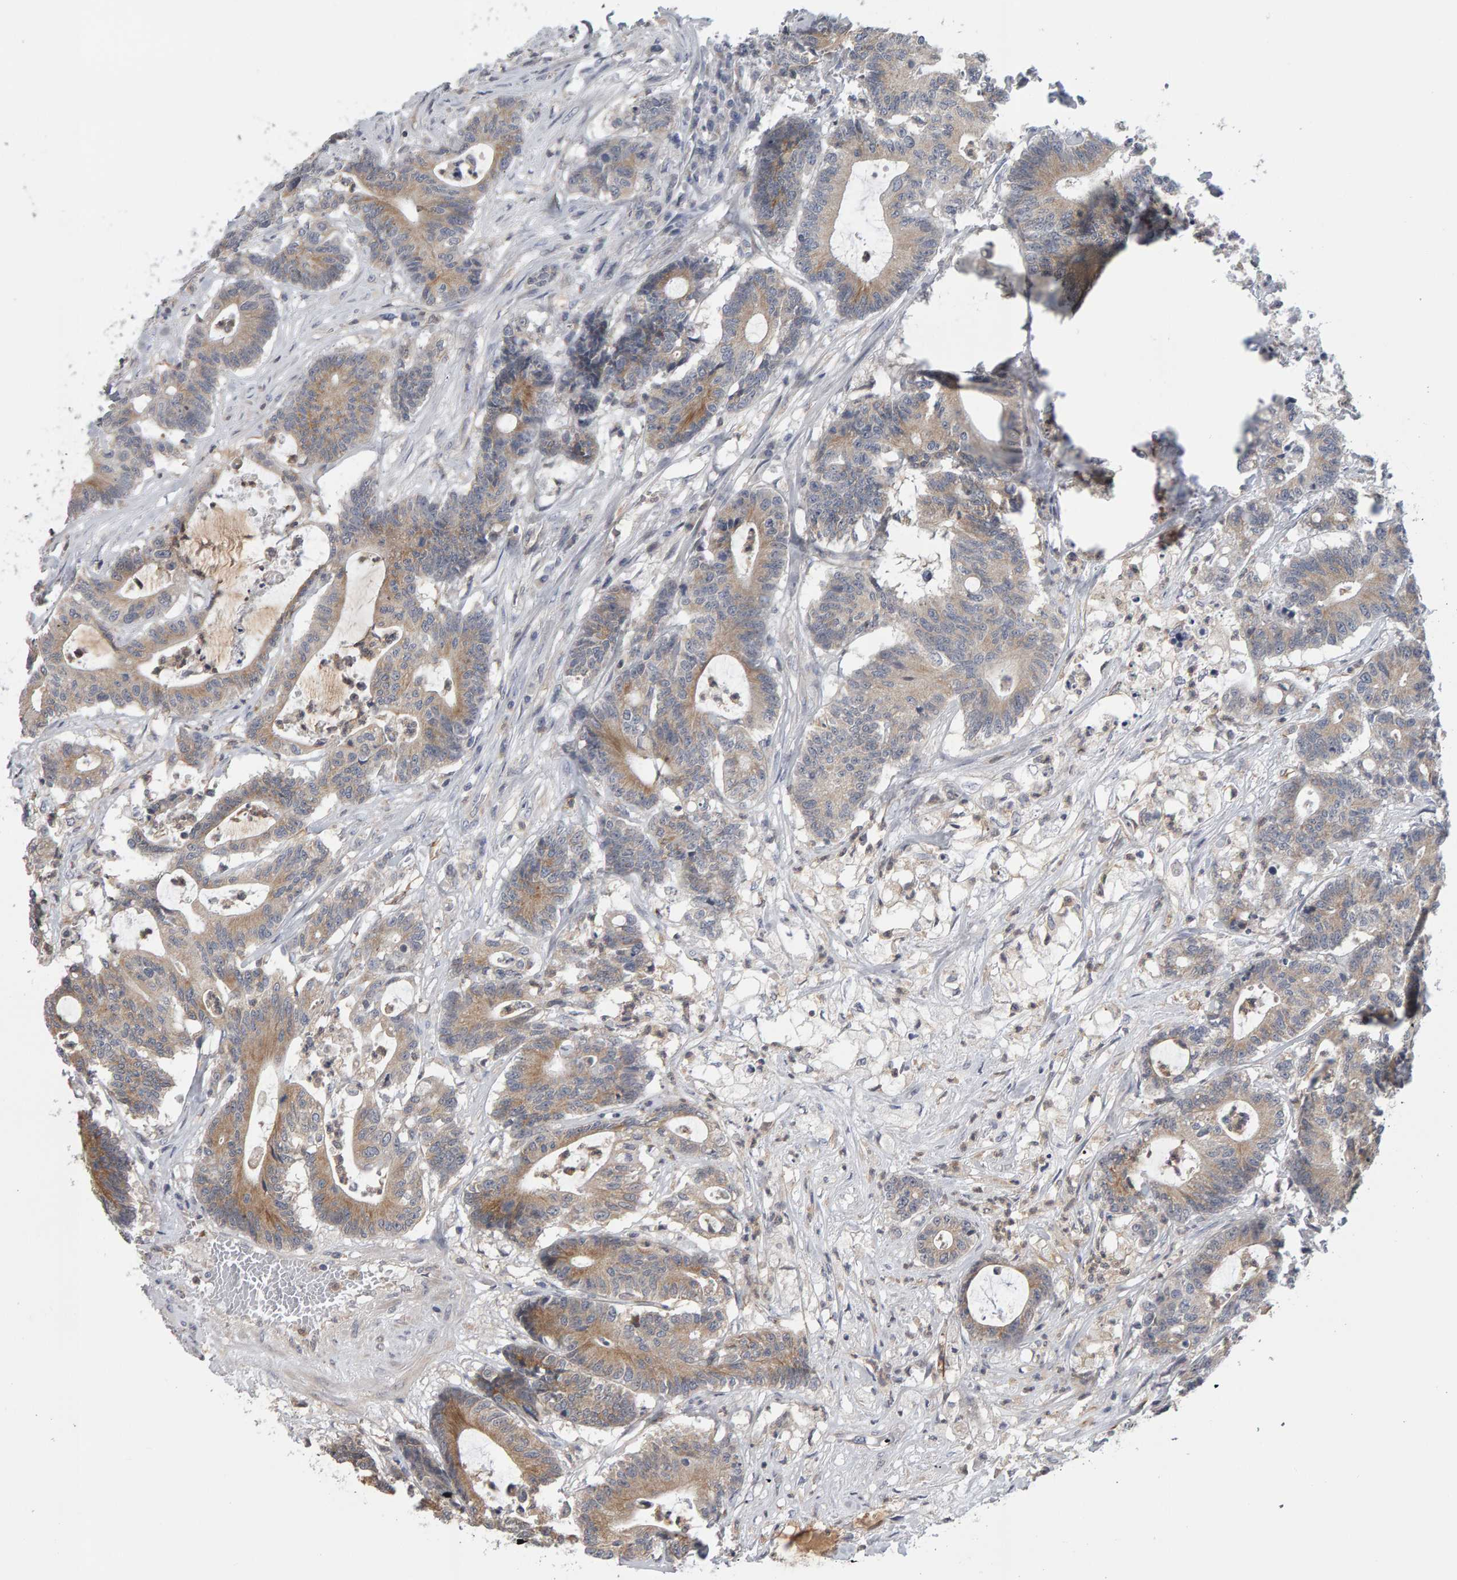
{"staining": {"intensity": "moderate", "quantity": ">75%", "location": "cytoplasmic/membranous"}, "tissue": "colorectal cancer", "cell_type": "Tumor cells", "image_type": "cancer", "snomed": [{"axis": "morphology", "description": "Adenocarcinoma, NOS"}, {"axis": "topography", "description": "Colon"}], "caption": "Colorectal cancer (adenocarcinoma) stained for a protein demonstrates moderate cytoplasmic/membranous positivity in tumor cells. The protein is stained brown, and the nuclei are stained in blue (DAB IHC with brightfield microscopy, high magnification).", "gene": "MSRA", "patient": {"sex": "female", "age": 84}}